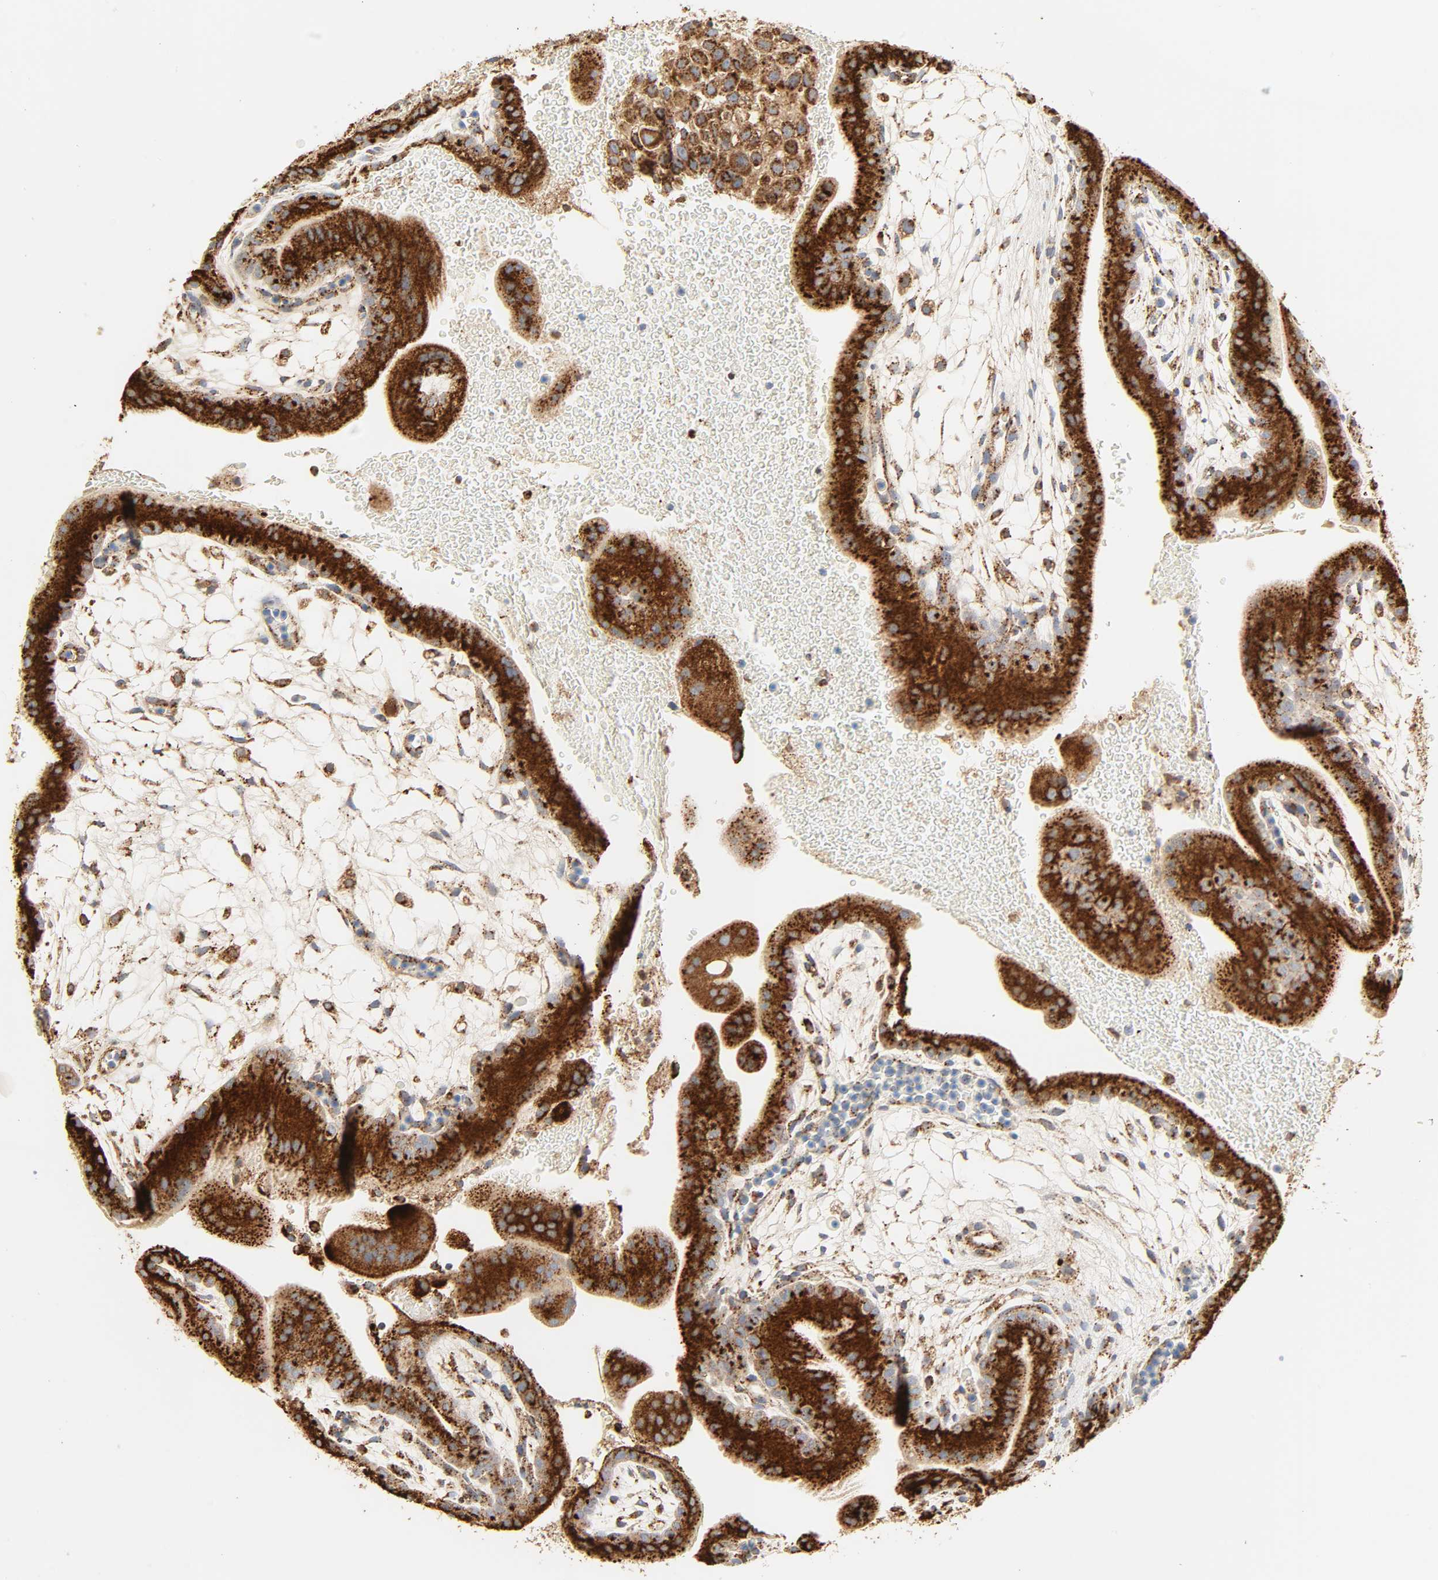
{"staining": {"intensity": "strong", "quantity": ">75%", "location": "cytoplasmic/membranous"}, "tissue": "placenta", "cell_type": "Decidual cells", "image_type": "normal", "snomed": [{"axis": "morphology", "description": "Normal tissue, NOS"}, {"axis": "topography", "description": "Placenta"}], "caption": "The photomicrograph demonstrates staining of unremarkable placenta, revealing strong cytoplasmic/membranous protein expression (brown color) within decidual cells.", "gene": "PSAP", "patient": {"sex": "female", "age": 19}}